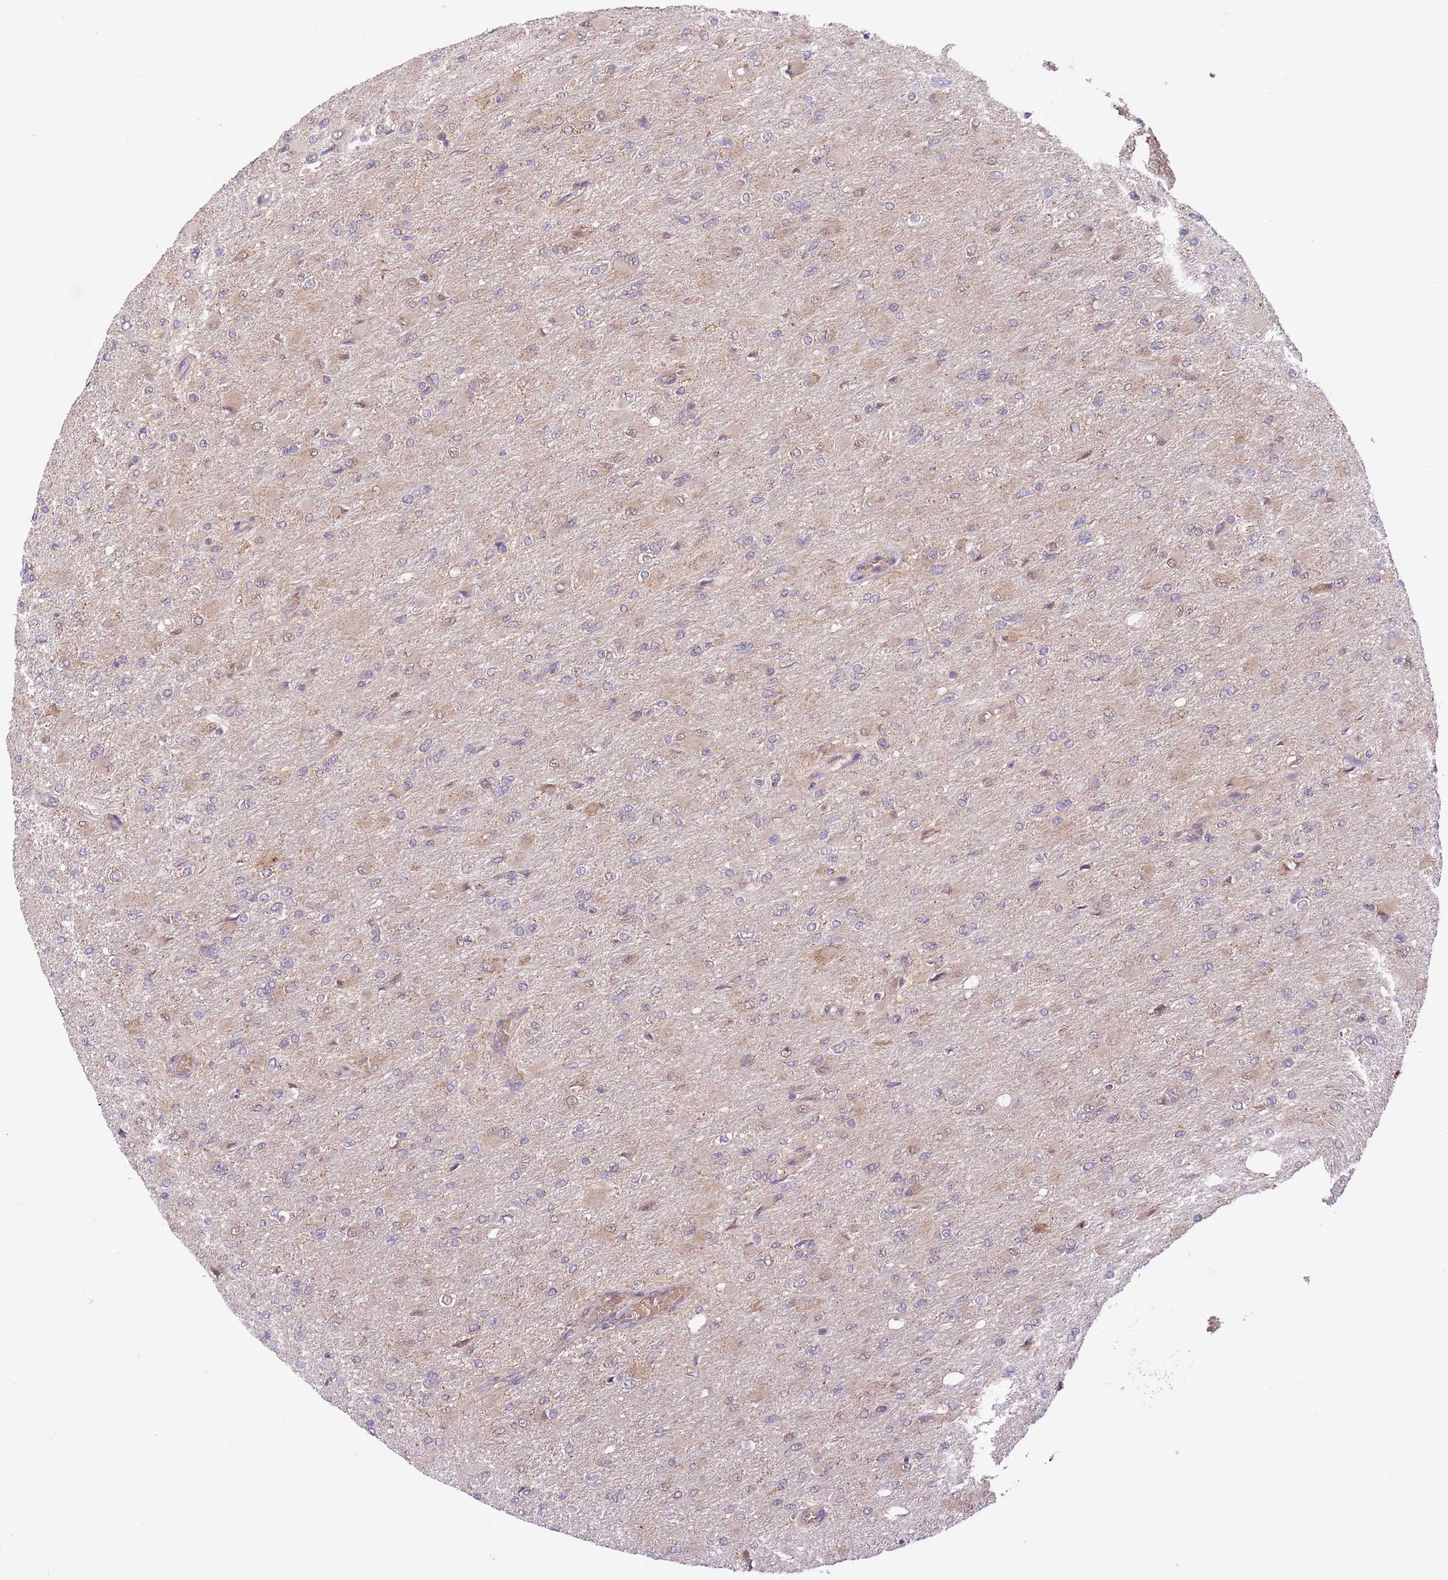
{"staining": {"intensity": "weak", "quantity": "25%-75%", "location": "cytoplasmic/membranous"}, "tissue": "glioma", "cell_type": "Tumor cells", "image_type": "cancer", "snomed": [{"axis": "morphology", "description": "Glioma, malignant, High grade"}, {"axis": "topography", "description": "Cerebral cortex"}], "caption": "Protein analysis of glioma tissue demonstrates weak cytoplasmic/membranous positivity in about 25%-75% of tumor cells.", "gene": "POLR3F", "patient": {"sex": "female", "age": 36}}